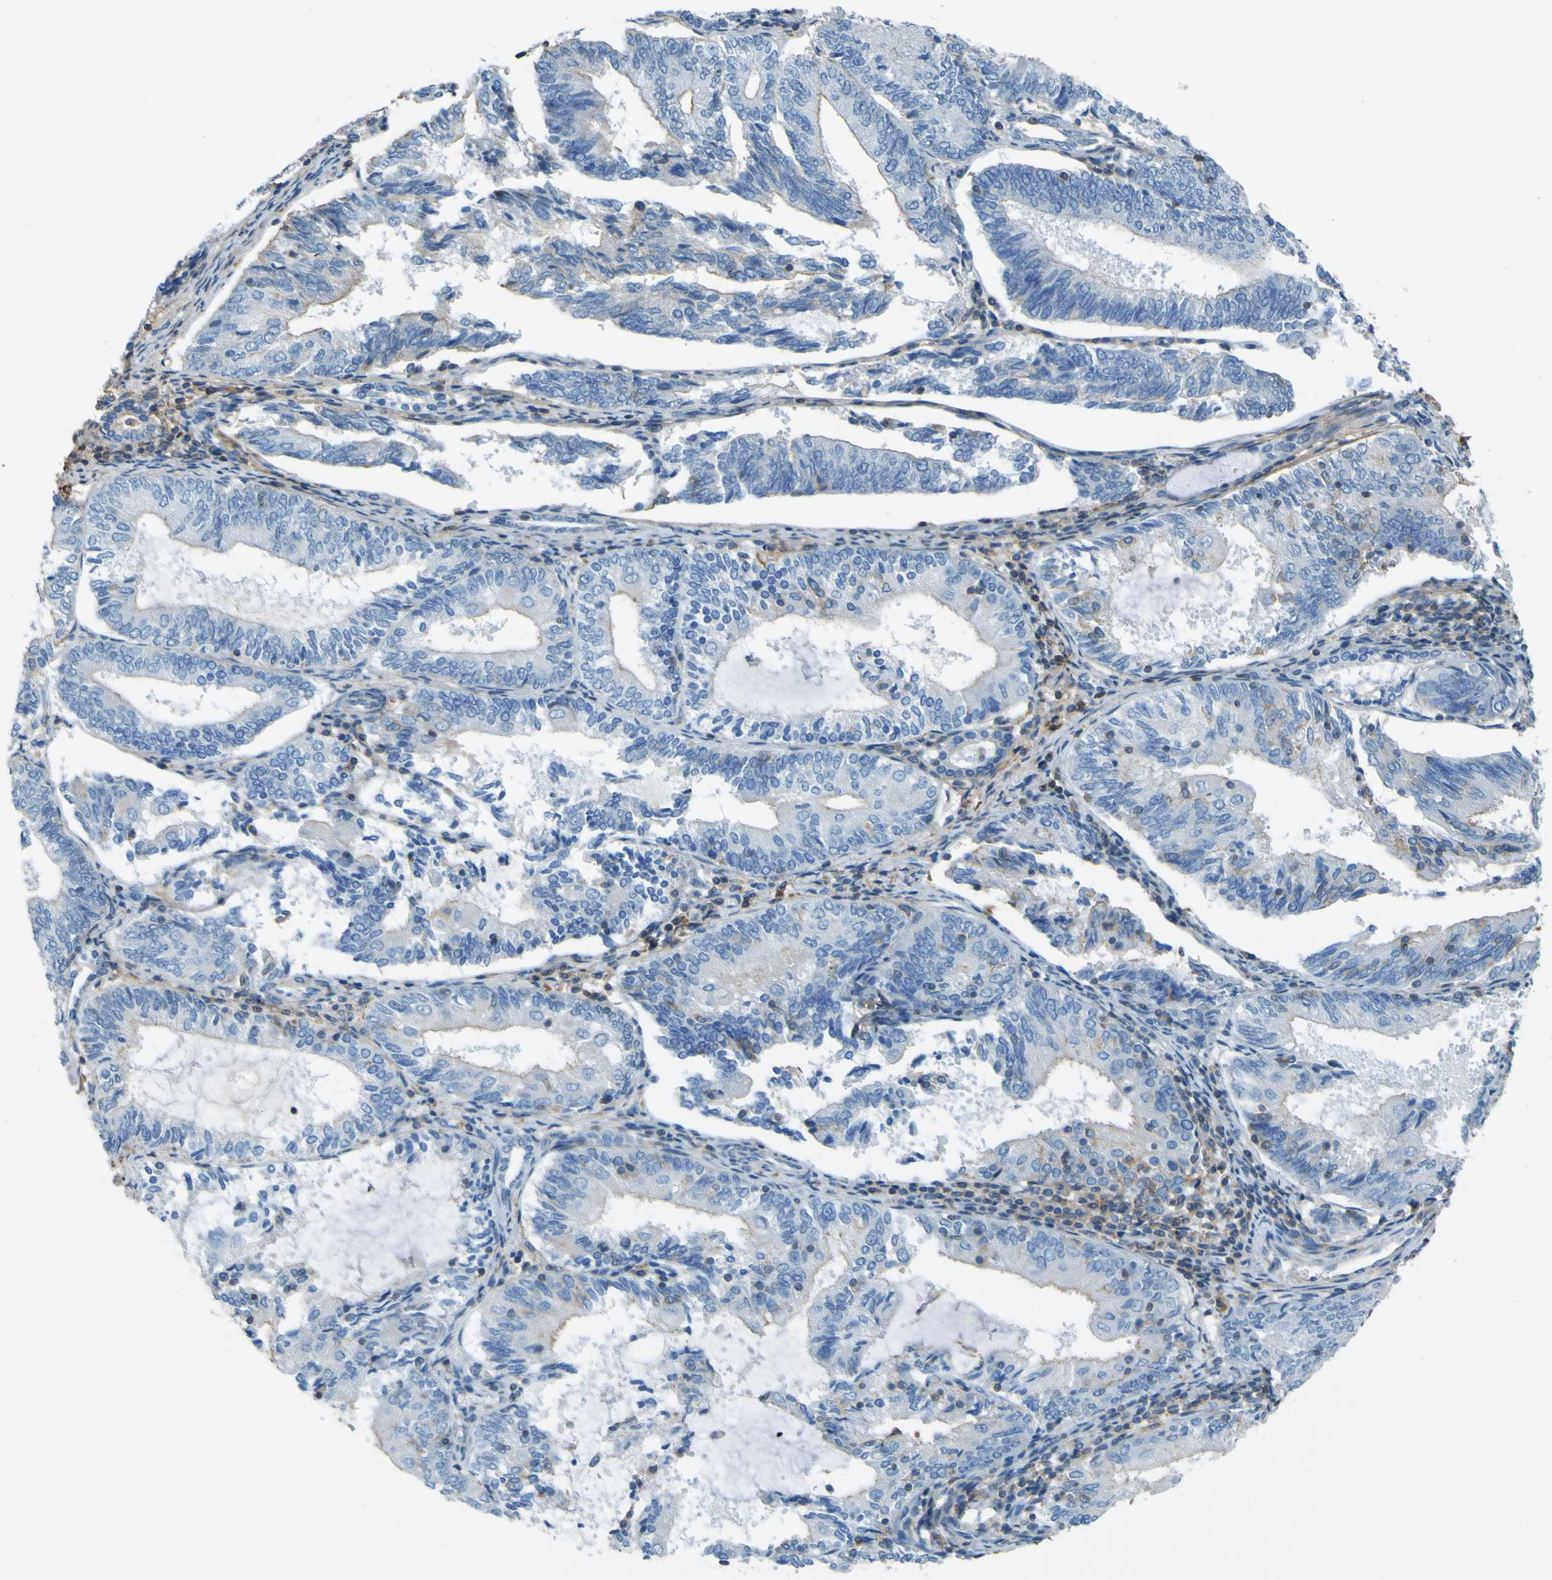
{"staining": {"intensity": "negative", "quantity": "none", "location": "none"}, "tissue": "endometrial cancer", "cell_type": "Tumor cells", "image_type": "cancer", "snomed": [{"axis": "morphology", "description": "Adenocarcinoma, NOS"}, {"axis": "topography", "description": "Endometrium"}], "caption": "Tumor cells show no significant expression in adenocarcinoma (endometrial).", "gene": "OGN", "patient": {"sex": "female", "age": 81}}